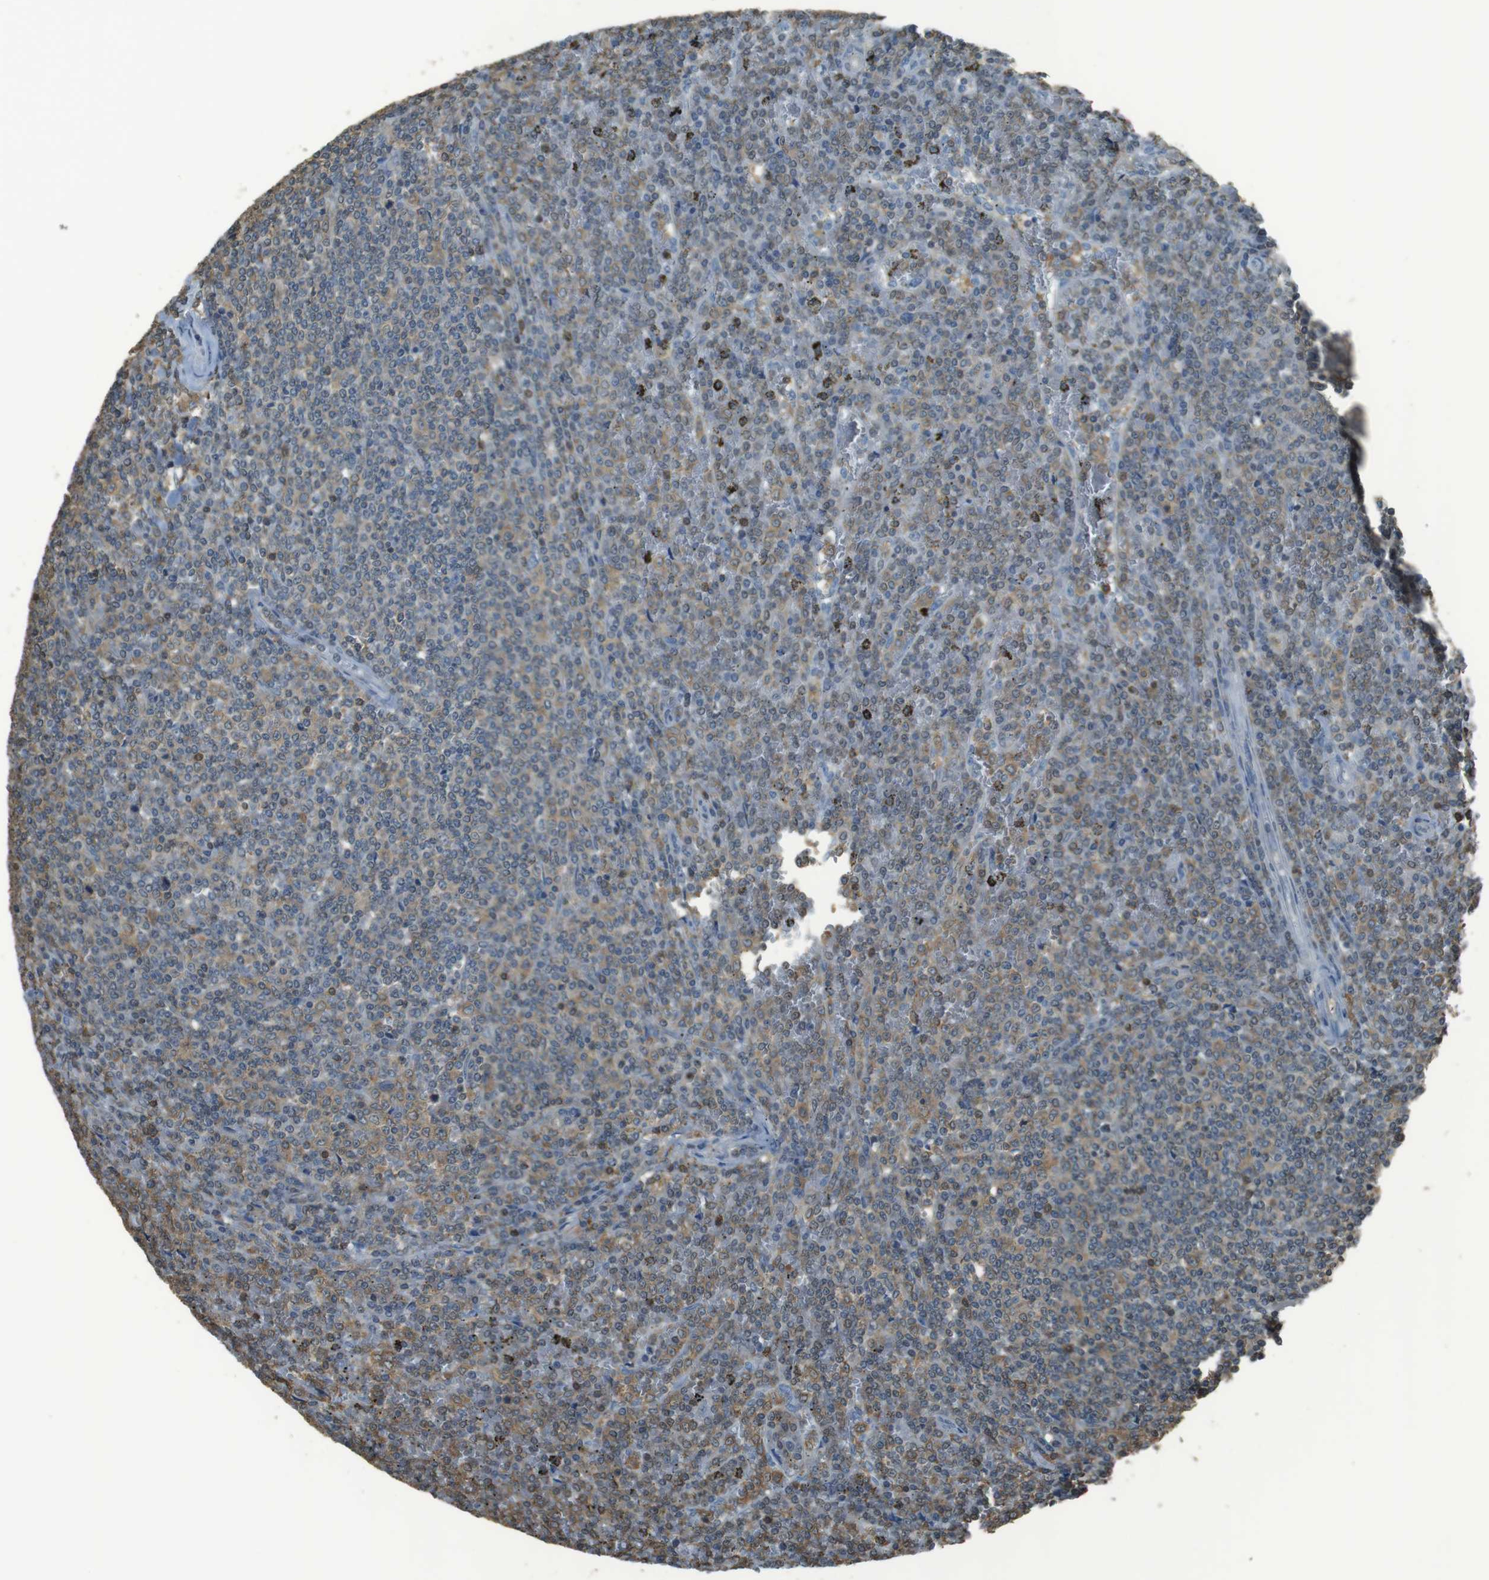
{"staining": {"intensity": "weak", "quantity": "25%-75%", "location": "cytoplasmic/membranous,nuclear"}, "tissue": "lymphoma", "cell_type": "Tumor cells", "image_type": "cancer", "snomed": [{"axis": "morphology", "description": "Malignant lymphoma, non-Hodgkin's type, Low grade"}, {"axis": "topography", "description": "Spleen"}], "caption": "Lymphoma was stained to show a protein in brown. There is low levels of weak cytoplasmic/membranous and nuclear expression in about 25%-75% of tumor cells. The protein of interest is stained brown, and the nuclei are stained in blue (DAB (3,3'-diaminobenzidine) IHC with brightfield microscopy, high magnification).", "gene": "TWSG1", "patient": {"sex": "female", "age": 19}}